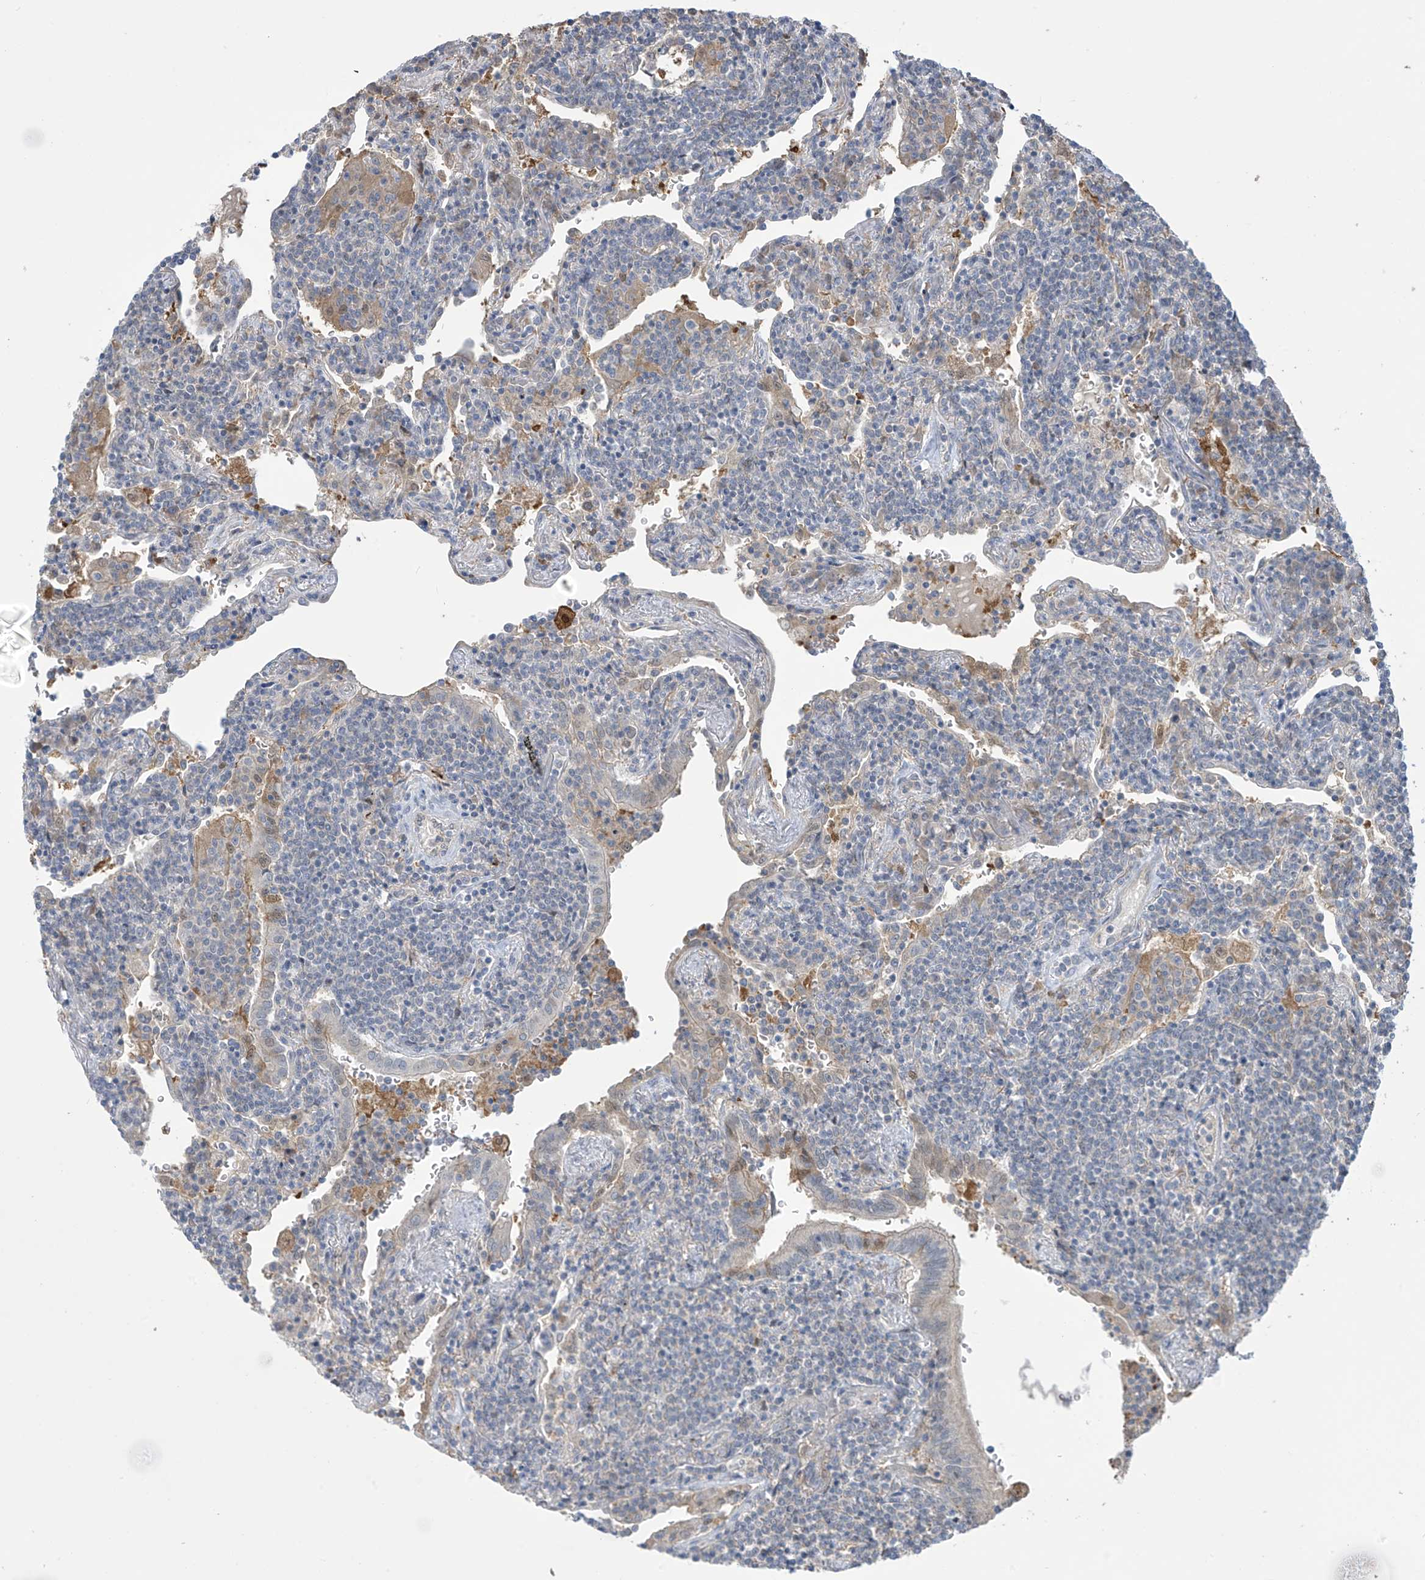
{"staining": {"intensity": "negative", "quantity": "none", "location": "none"}, "tissue": "lymphoma", "cell_type": "Tumor cells", "image_type": "cancer", "snomed": [{"axis": "morphology", "description": "Malignant lymphoma, non-Hodgkin's type, Low grade"}, {"axis": "topography", "description": "Lung"}], "caption": "High magnification brightfield microscopy of low-grade malignant lymphoma, non-Hodgkin's type stained with DAB (brown) and counterstained with hematoxylin (blue): tumor cells show no significant staining.", "gene": "IDH1", "patient": {"sex": "female", "age": 71}}